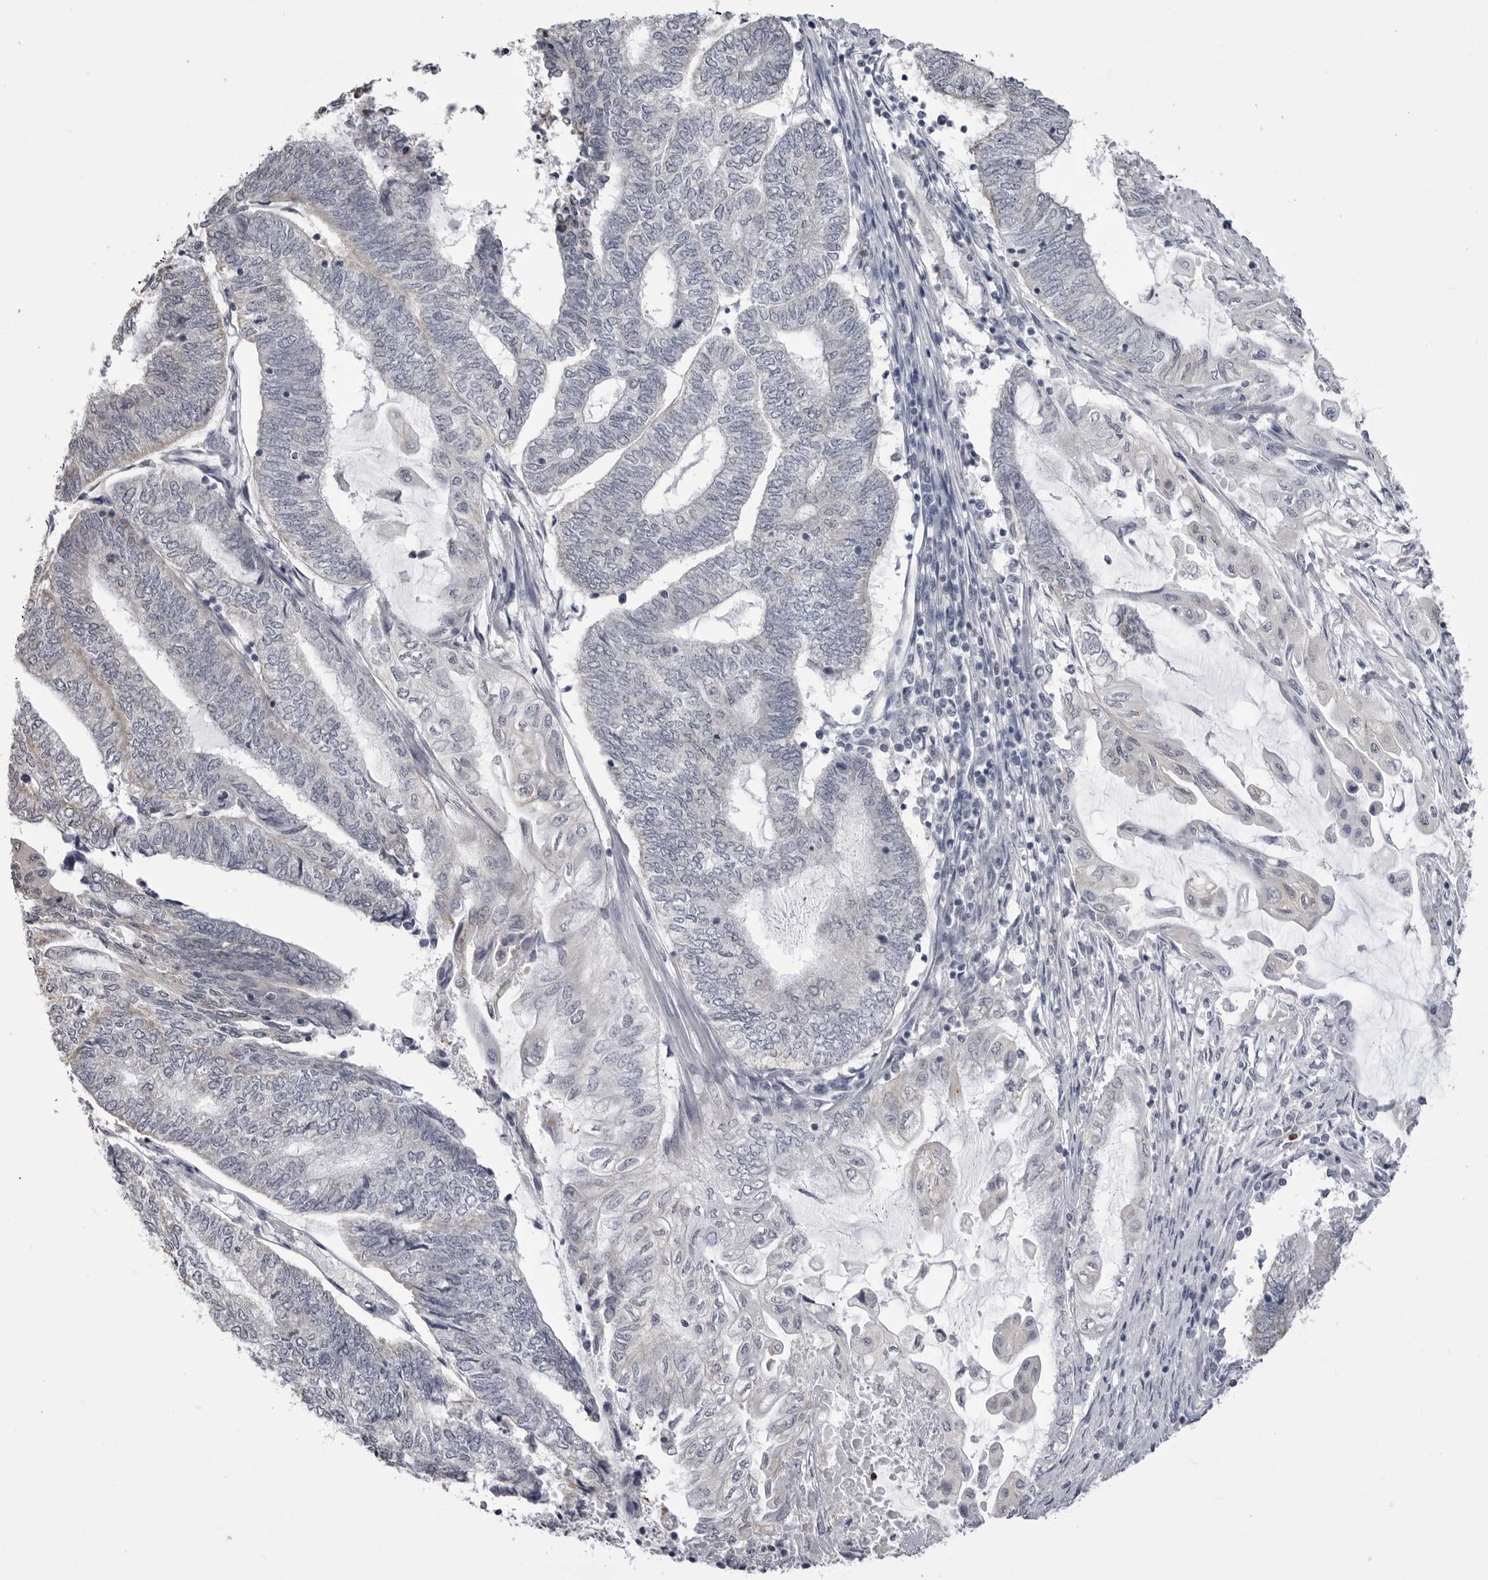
{"staining": {"intensity": "negative", "quantity": "none", "location": "none"}, "tissue": "endometrial cancer", "cell_type": "Tumor cells", "image_type": "cancer", "snomed": [{"axis": "morphology", "description": "Adenocarcinoma, NOS"}, {"axis": "topography", "description": "Uterus"}, {"axis": "topography", "description": "Endometrium"}], "caption": "Immunohistochemistry (IHC) image of neoplastic tissue: endometrial cancer (adenocarcinoma) stained with DAB (3,3'-diaminobenzidine) shows no significant protein staining in tumor cells. (DAB immunohistochemistry (IHC) visualized using brightfield microscopy, high magnification).", "gene": "STAP2", "patient": {"sex": "female", "age": 70}}